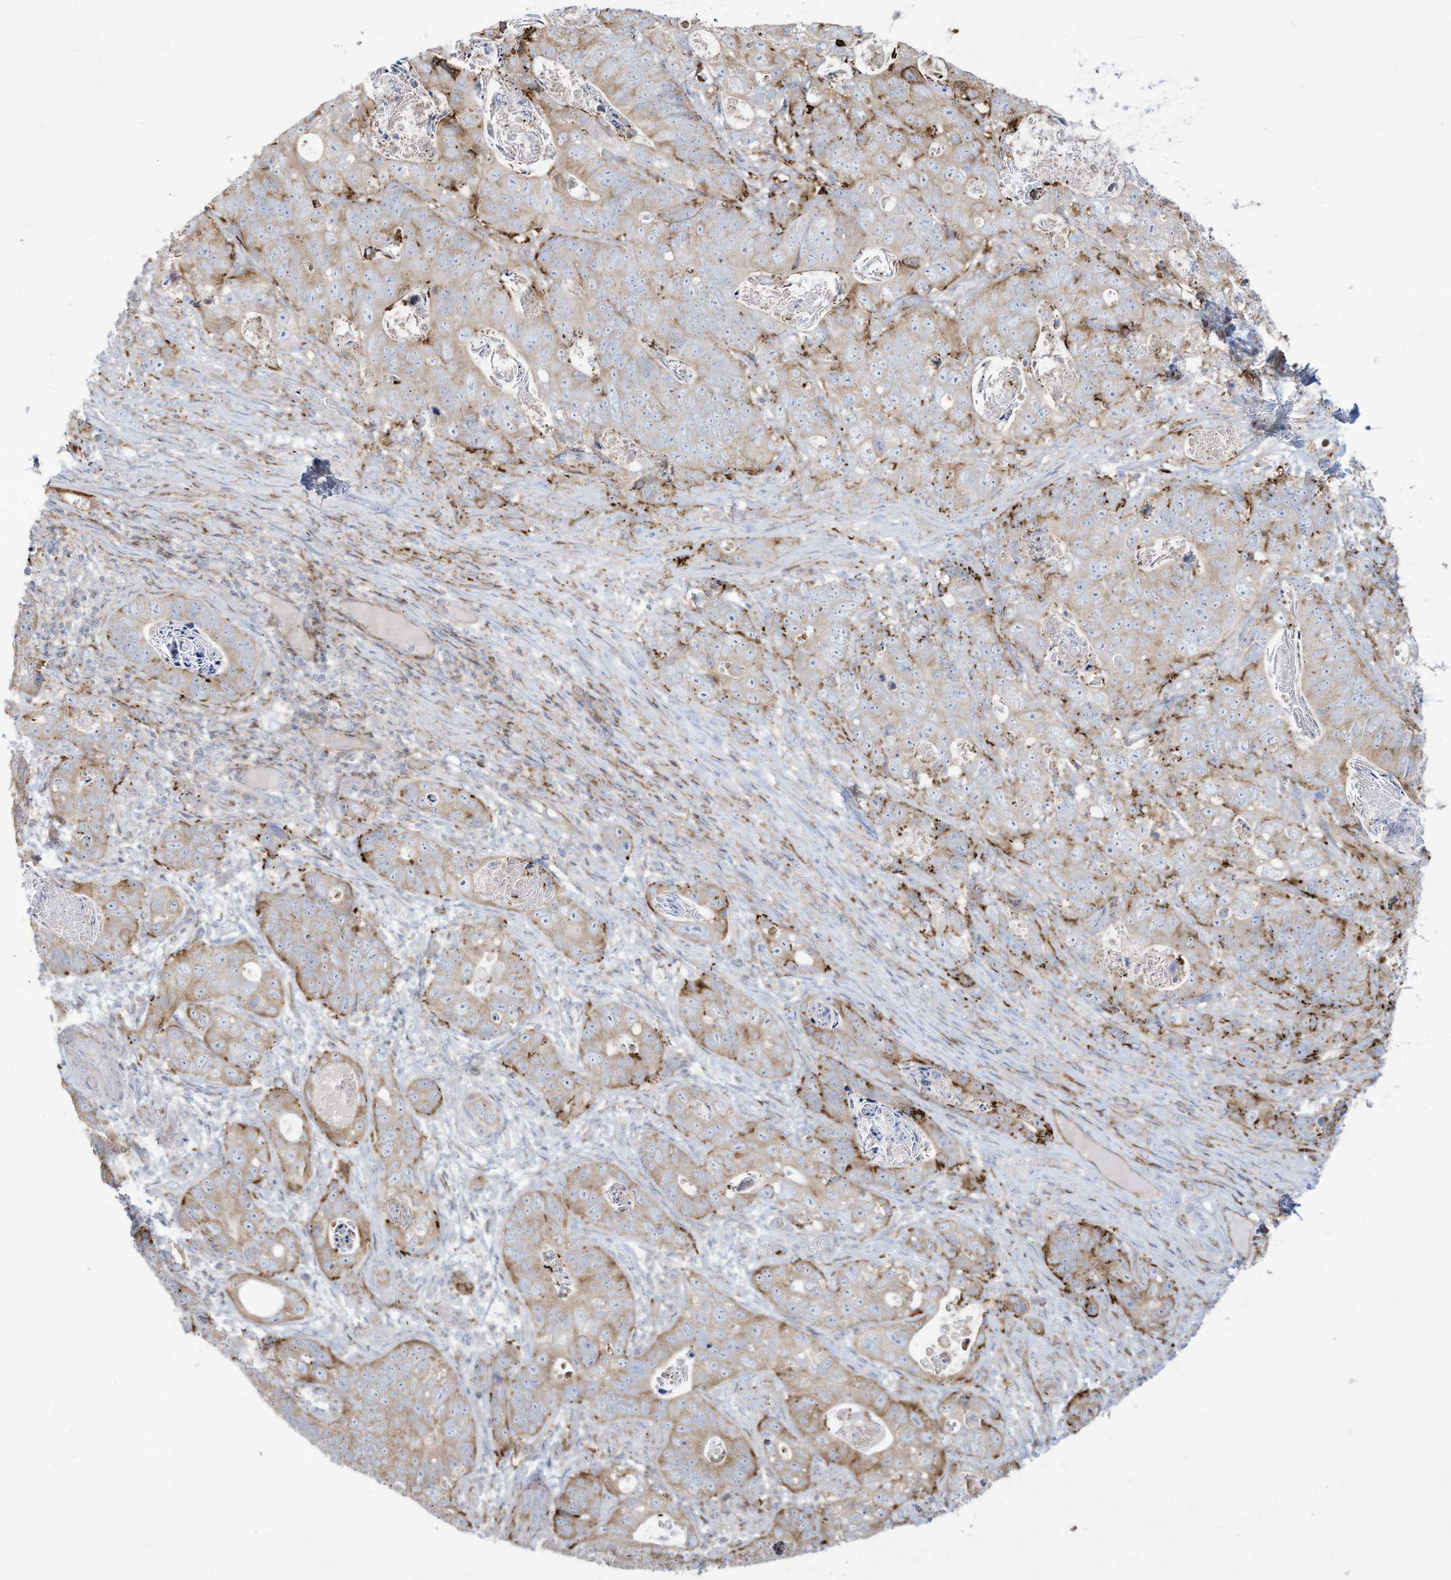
{"staining": {"intensity": "moderate", "quantity": "25%-75%", "location": "cytoplasmic/membranous"}, "tissue": "stomach cancer", "cell_type": "Tumor cells", "image_type": "cancer", "snomed": [{"axis": "morphology", "description": "Normal tissue, NOS"}, {"axis": "morphology", "description": "Adenocarcinoma, NOS"}, {"axis": "topography", "description": "Stomach"}], "caption": "Protein staining of stomach cancer (adenocarcinoma) tissue displays moderate cytoplasmic/membranous positivity in approximately 25%-75% of tumor cells. (DAB (3,3'-diaminobenzidine) IHC, brown staining for protein, blue staining for nuclei).", "gene": "THNSL2", "patient": {"sex": "female", "age": 89}}